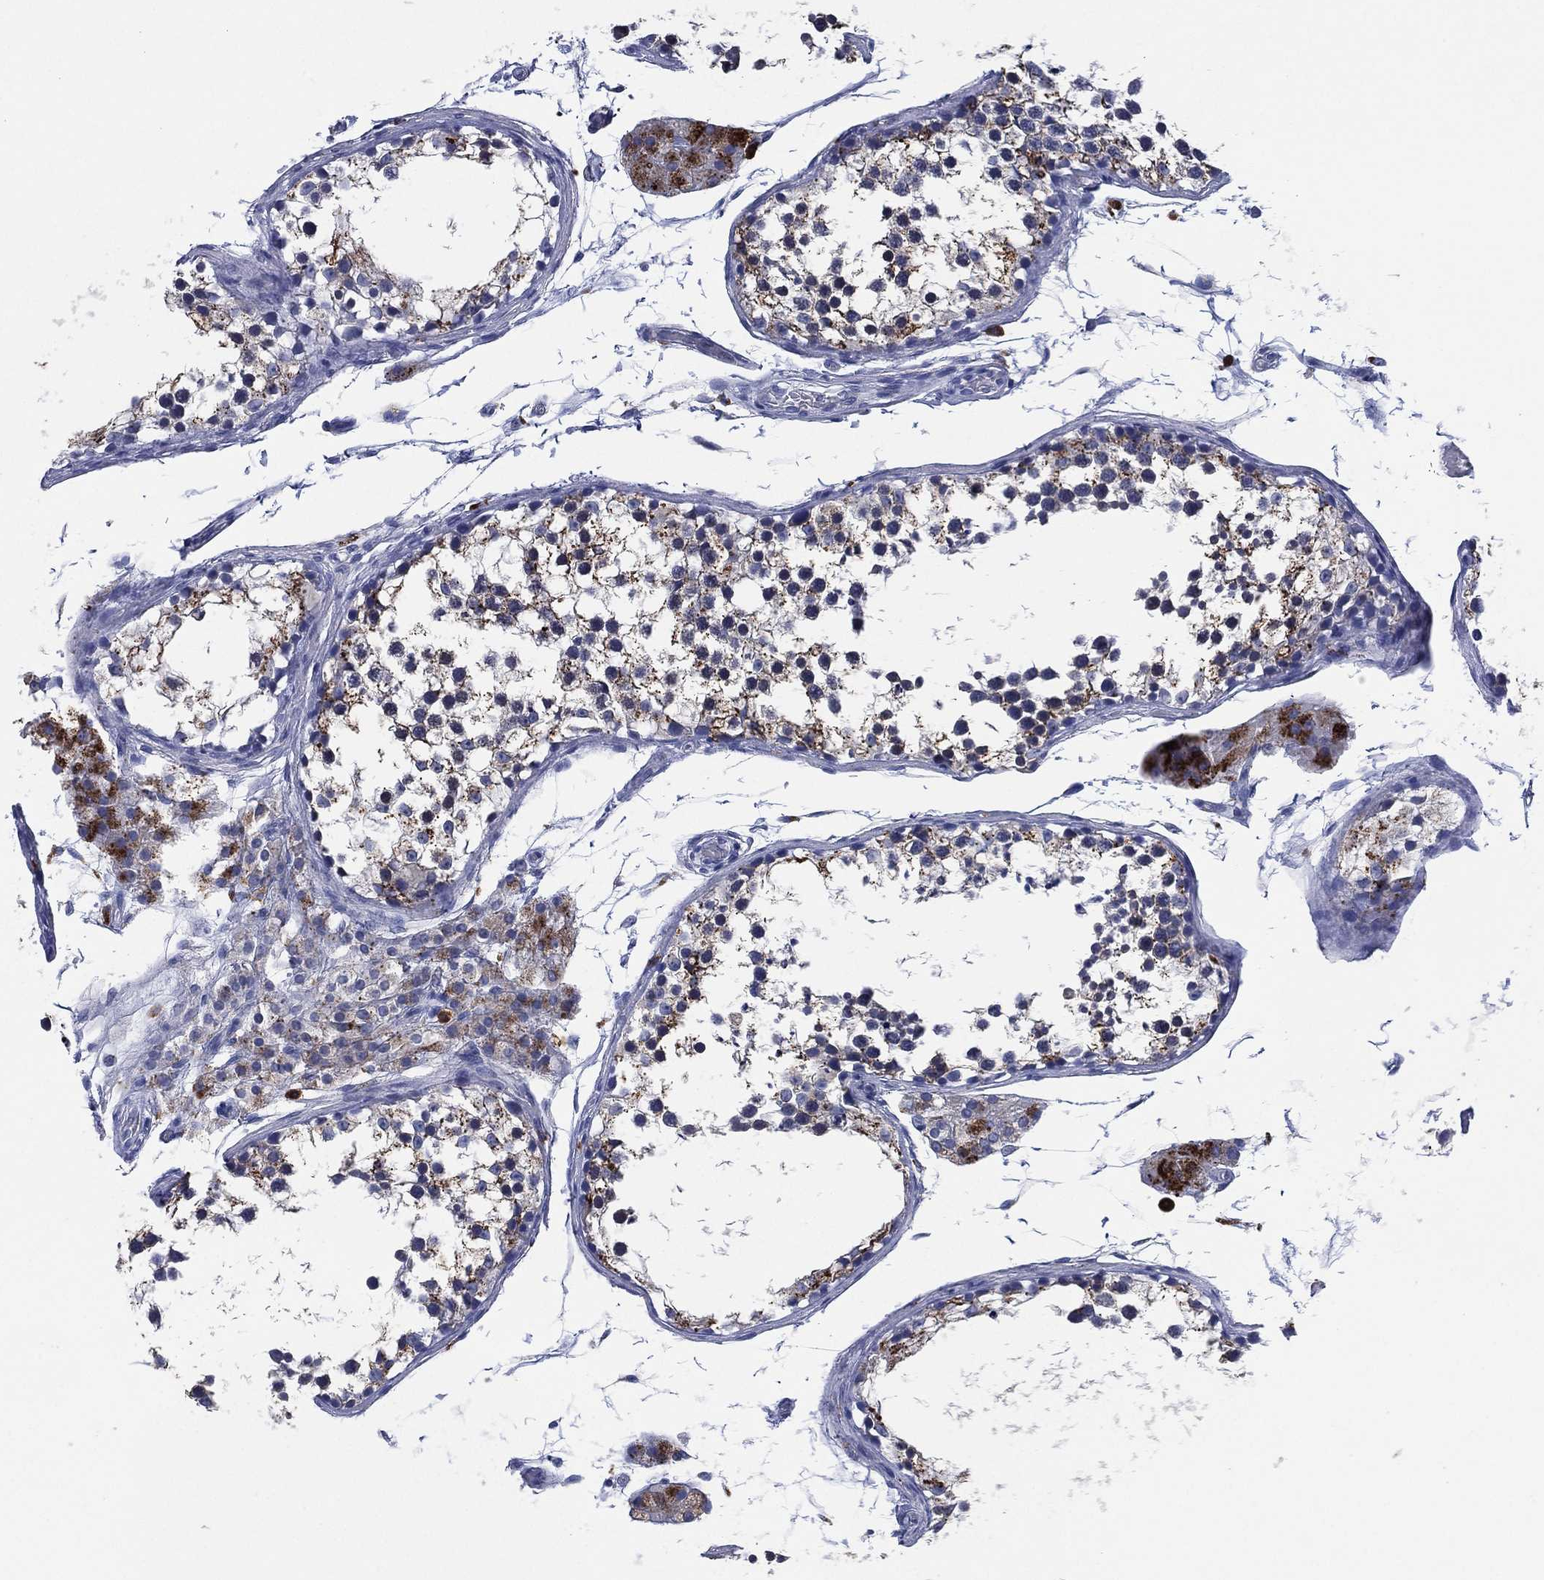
{"staining": {"intensity": "moderate", "quantity": "<25%", "location": "cytoplasmic/membranous"}, "tissue": "testis", "cell_type": "Cells in seminiferous ducts", "image_type": "normal", "snomed": [{"axis": "morphology", "description": "Normal tissue, NOS"}, {"axis": "morphology", "description": "Seminoma, NOS"}, {"axis": "topography", "description": "Testis"}], "caption": "IHC of unremarkable testis exhibits low levels of moderate cytoplasmic/membranous expression in about <25% of cells in seminiferous ducts.", "gene": "GALNS", "patient": {"sex": "male", "age": 65}}